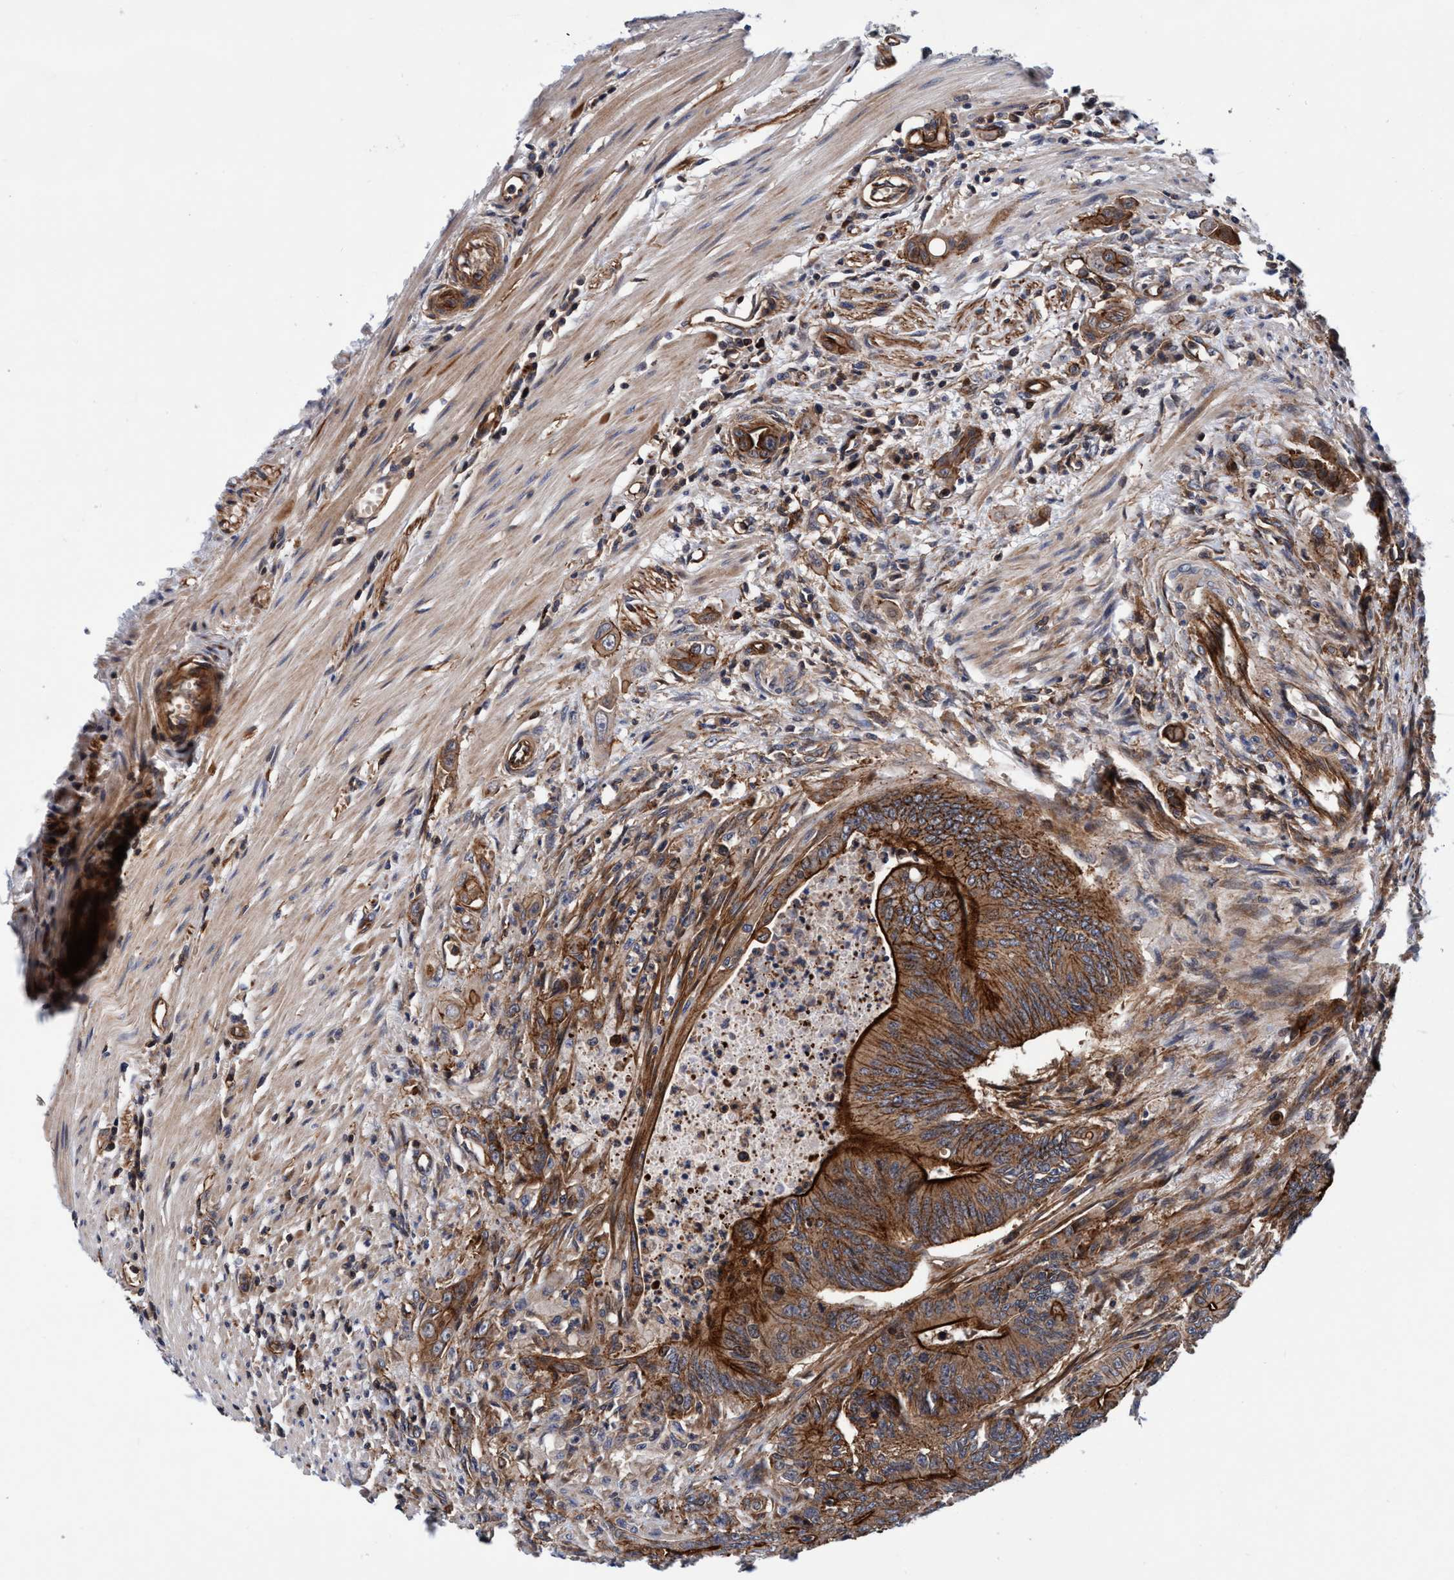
{"staining": {"intensity": "strong", "quantity": ">75%", "location": "cytoplasmic/membranous"}, "tissue": "colorectal cancer", "cell_type": "Tumor cells", "image_type": "cancer", "snomed": [{"axis": "morphology", "description": "Adenoma, NOS"}, {"axis": "morphology", "description": "Adenocarcinoma, NOS"}, {"axis": "topography", "description": "Colon"}], "caption": "A high-resolution photomicrograph shows immunohistochemistry (IHC) staining of colorectal cancer (adenoma), which reveals strong cytoplasmic/membranous expression in approximately >75% of tumor cells. (brown staining indicates protein expression, while blue staining denotes nuclei).", "gene": "MCM3AP", "patient": {"sex": "male", "age": 79}}